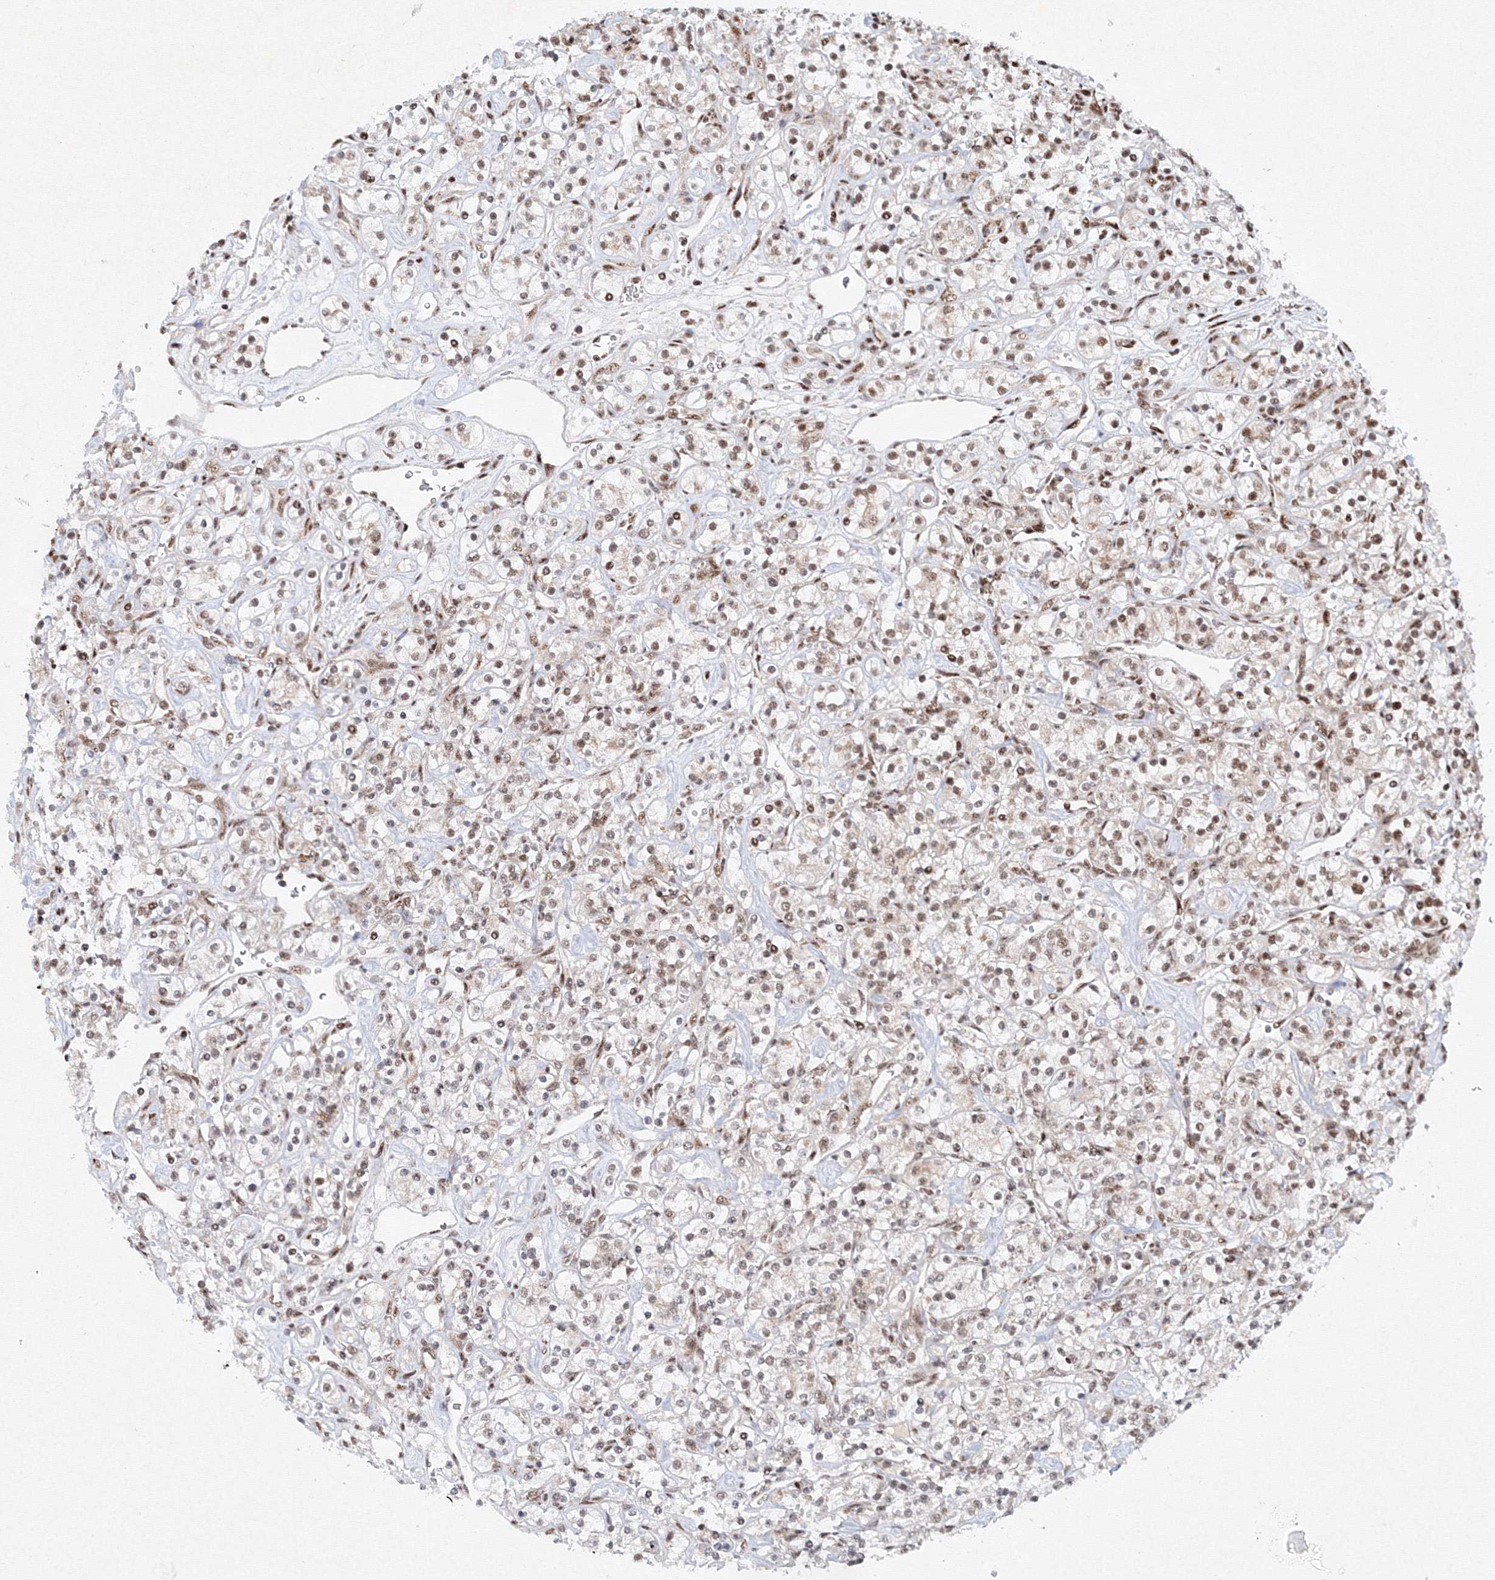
{"staining": {"intensity": "weak", "quantity": "25%-75%", "location": "nuclear"}, "tissue": "renal cancer", "cell_type": "Tumor cells", "image_type": "cancer", "snomed": [{"axis": "morphology", "description": "Adenocarcinoma, NOS"}, {"axis": "topography", "description": "Kidney"}], "caption": "Brown immunohistochemical staining in renal cancer displays weak nuclear expression in about 25%-75% of tumor cells.", "gene": "SNRPC", "patient": {"sex": "male", "age": 77}}